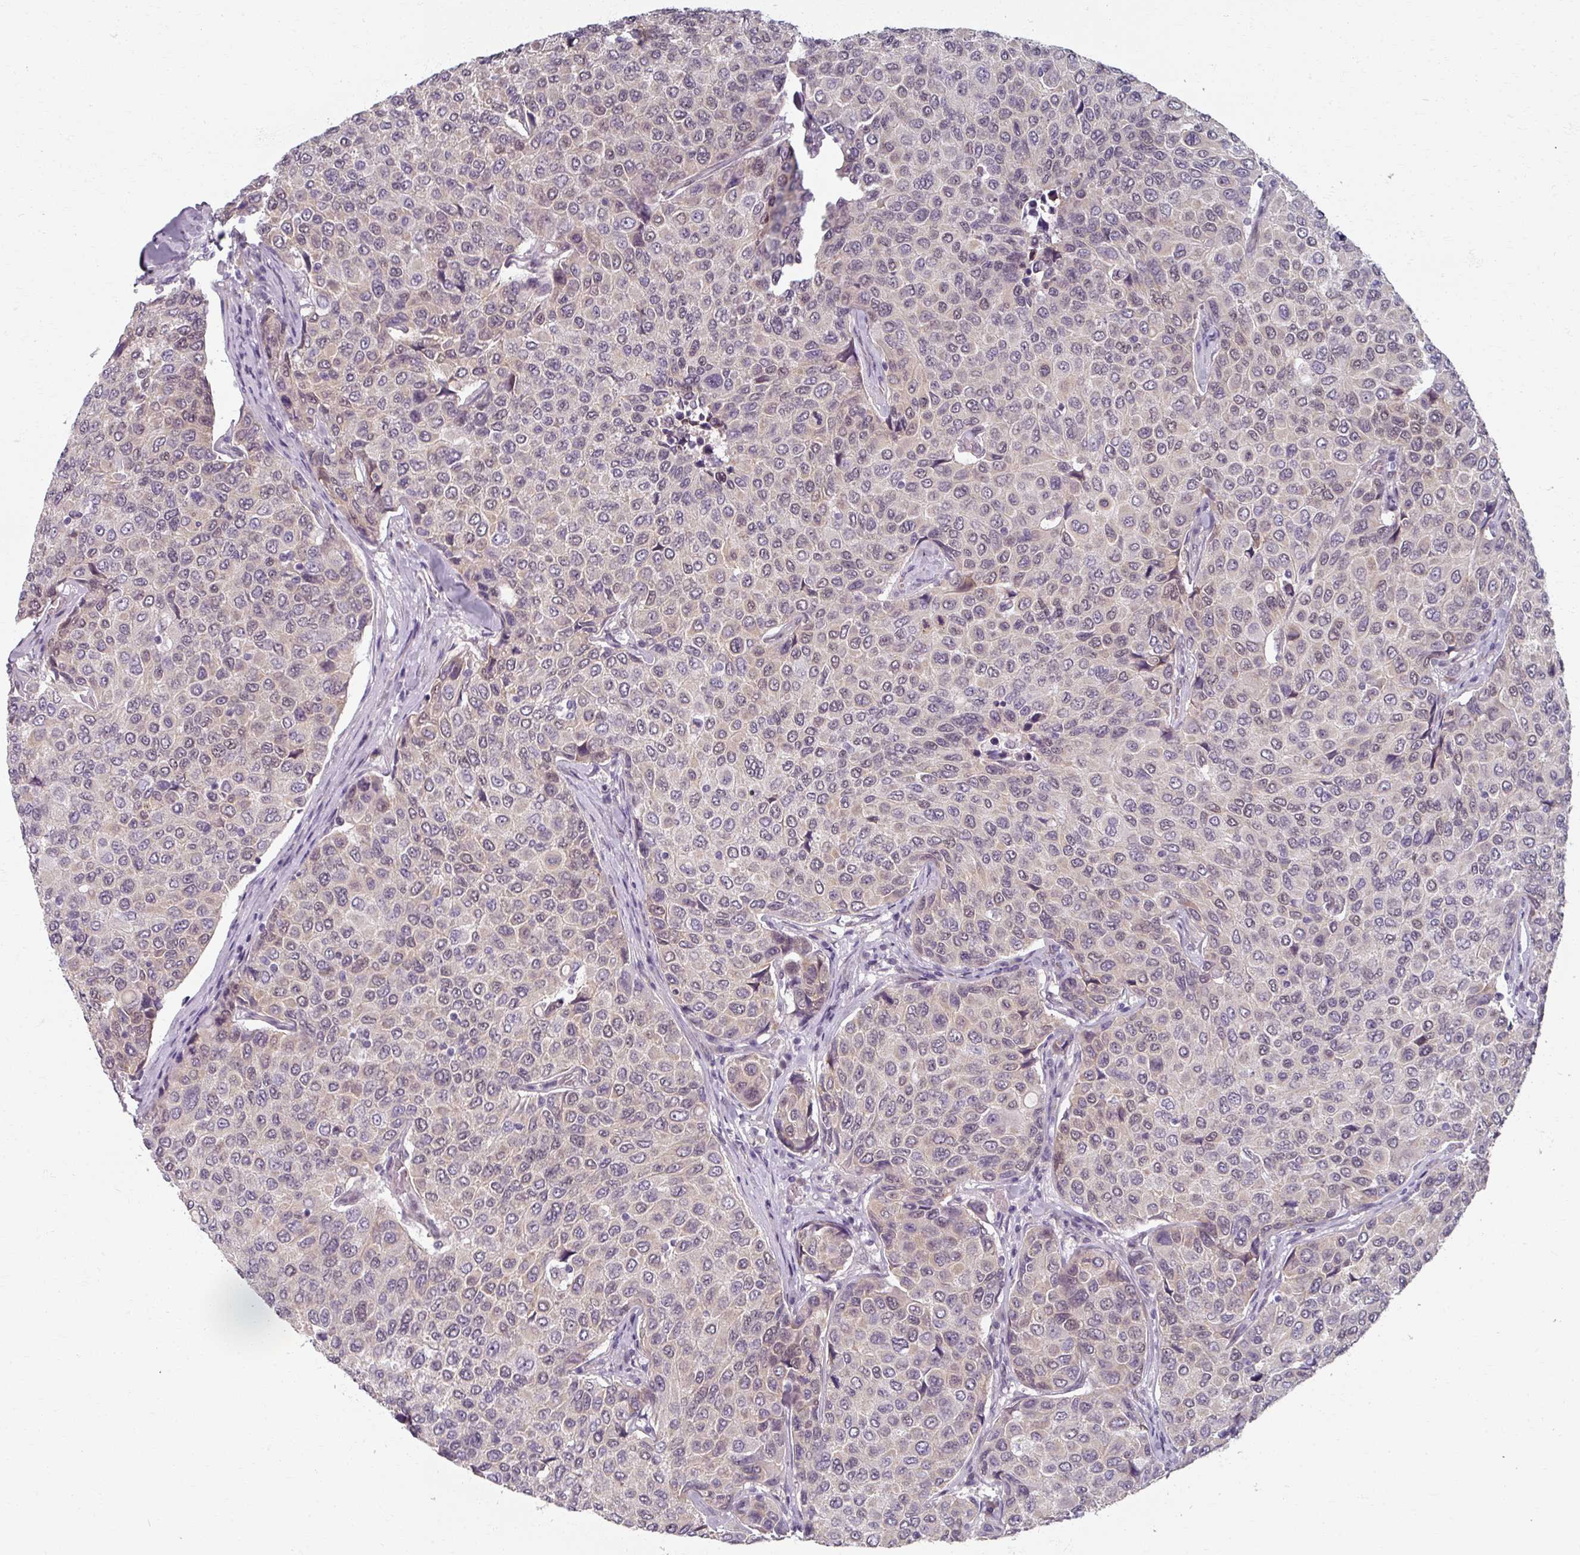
{"staining": {"intensity": "moderate", "quantity": "<25%", "location": "nuclear"}, "tissue": "breast cancer", "cell_type": "Tumor cells", "image_type": "cancer", "snomed": [{"axis": "morphology", "description": "Duct carcinoma"}, {"axis": "topography", "description": "Breast"}], "caption": "About <25% of tumor cells in breast infiltrating ductal carcinoma show moderate nuclear protein expression as visualized by brown immunohistochemical staining.", "gene": "RIPOR3", "patient": {"sex": "female", "age": 55}}